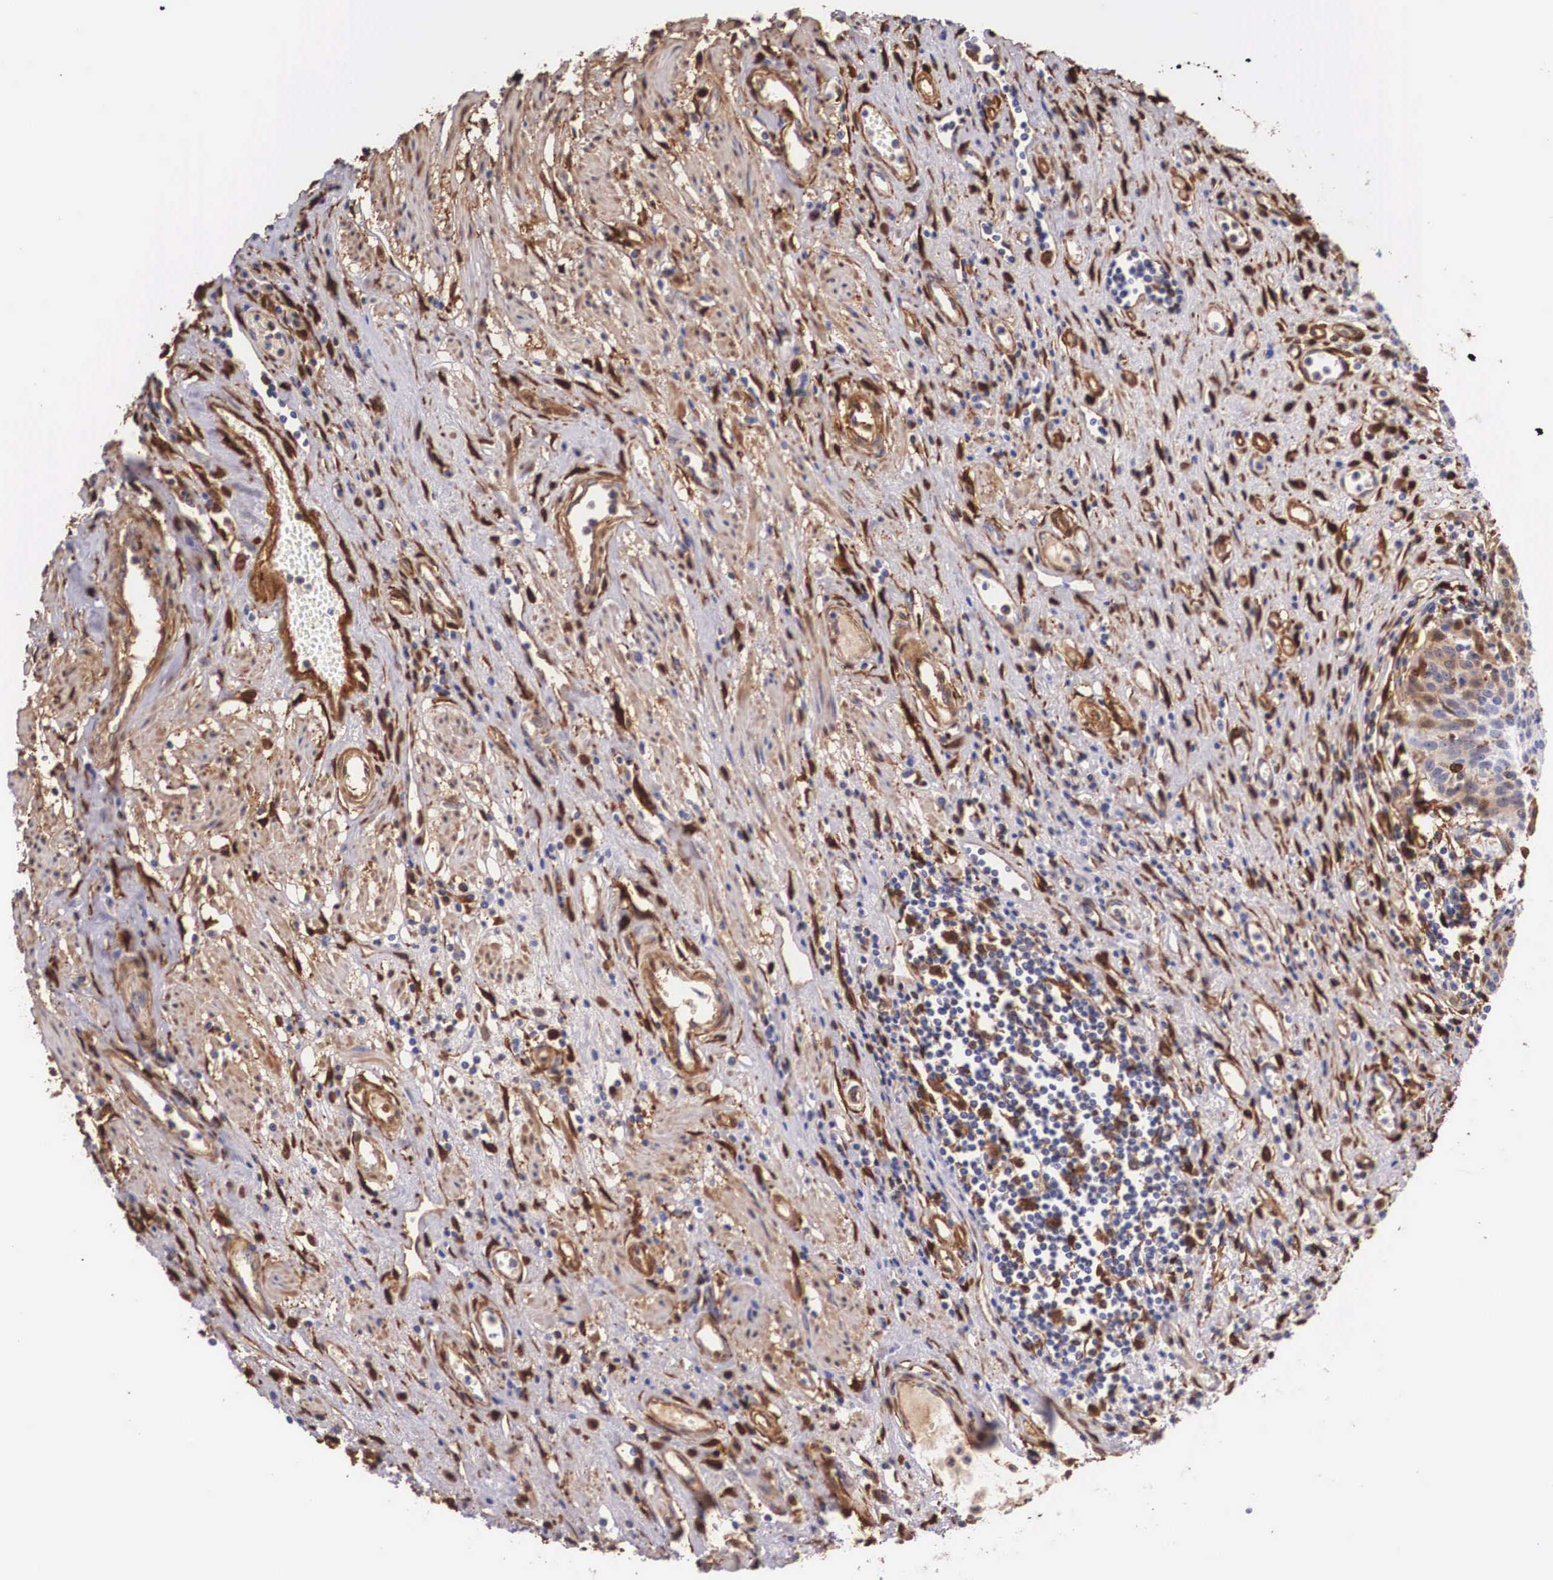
{"staining": {"intensity": "negative", "quantity": "none", "location": "none"}, "tissue": "urinary bladder", "cell_type": "Urothelial cells", "image_type": "normal", "snomed": [{"axis": "morphology", "description": "Normal tissue, NOS"}, {"axis": "topography", "description": "Urinary bladder"}], "caption": "High power microscopy image of an immunohistochemistry (IHC) photomicrograph of normal urinary bladder, revealing no significant expression in urothelial cells.", "gene": "LGALS1", "patient": {"sex": "female", "age": 39}}